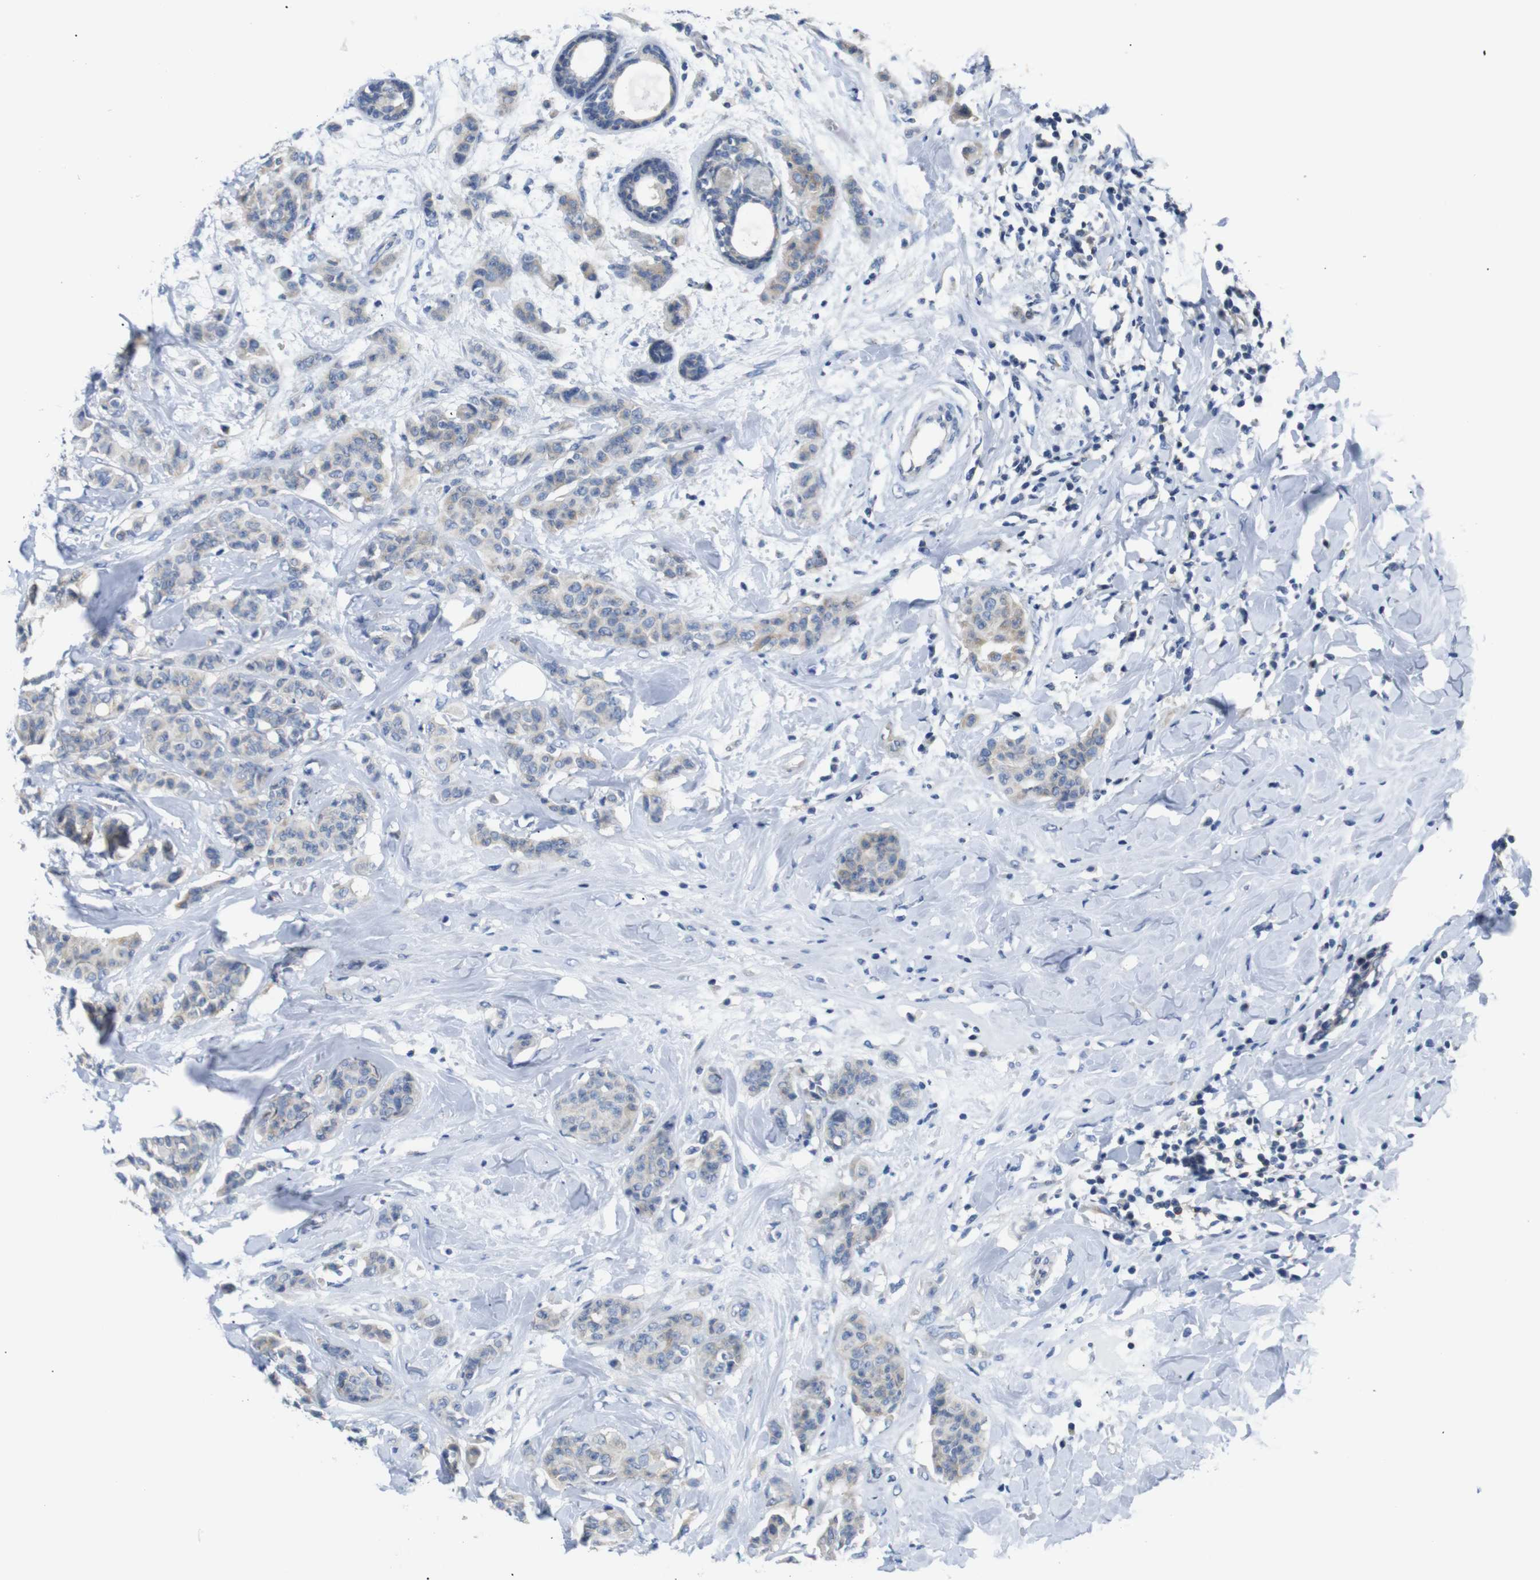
{"staining": {"intensity": "weak", "quantity": ">75%", "location": "cytoplasmic/membranous"}, "tissue": "breast cancer", "cell_type": "Tumor cells", "image_type": "cancer", "snomed": [{"axis": "morphology", "description": "Normal tissue, NOS"}, {"axis": "morphology", "description": "Duct carcinoma"}, {"axis": "topography", "description": "Breast"}], "caption": "Breast infiltrating ductal carcinoma stained with DAB (3,3'-diaminobenzidine) IHC shows low levels of weak cytoplasmic/membranous staining in about >75% of tumor cells.", "gene": "DCP1A", "patient": {"sex": "female", "age": 40}}